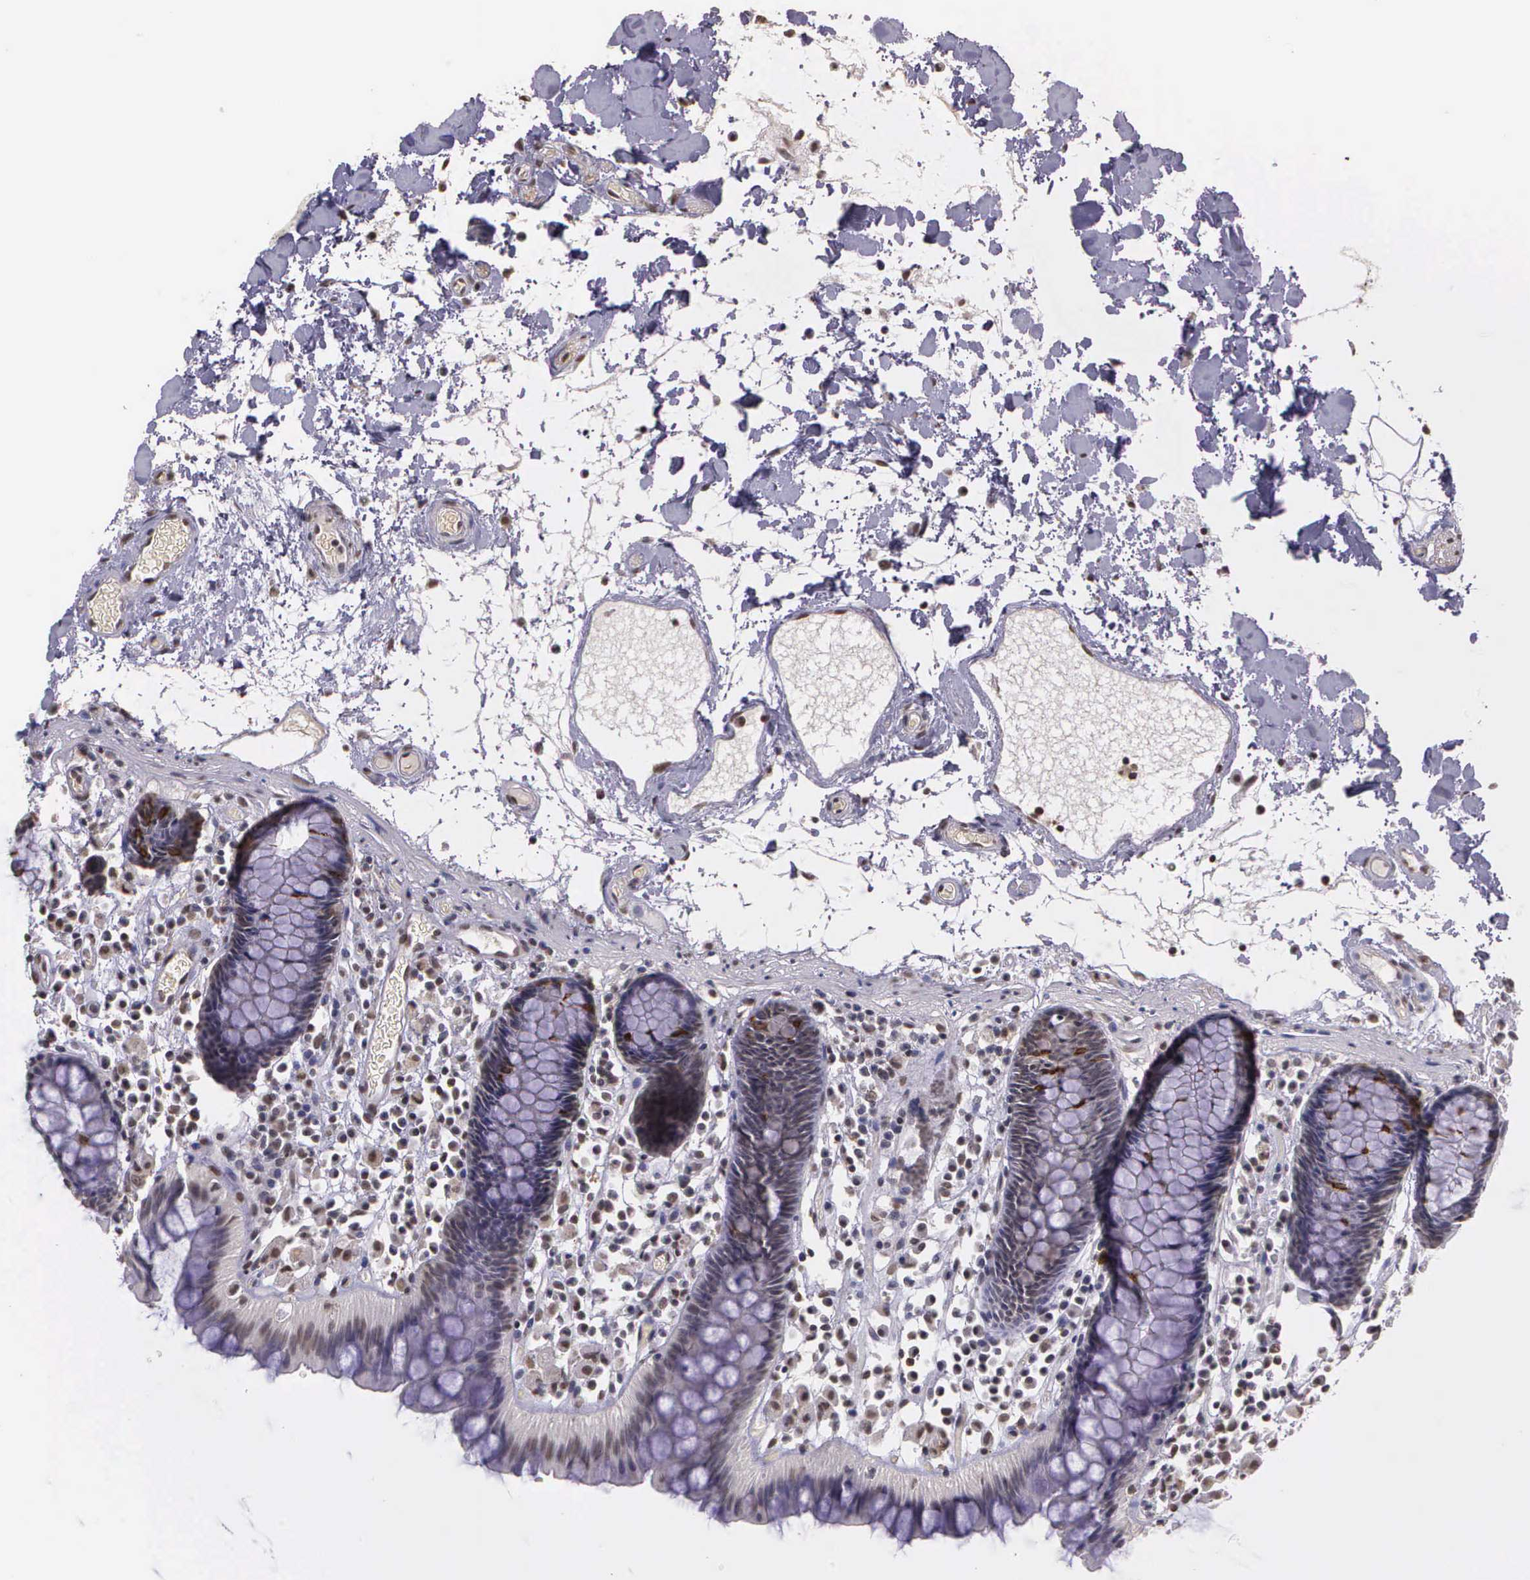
{"staining": {"intensity": "moderate", "quantity": ">75%", "location": "nuclear"}, "tissue": "colon", "cell_type": "Endothelial cells", "image_type": "normal", "snomed": [{"axis": "morphology", "description": "Normal tissue, NOS"}, {"axis": "topography", "description": "Colon"}], "caption": "The immunohistochemical stain shows moderate nuclear expression in endothelial cells of benign colon.", "gene": "ARMCX5", "patient": {"sex": "female", "age": 78}}